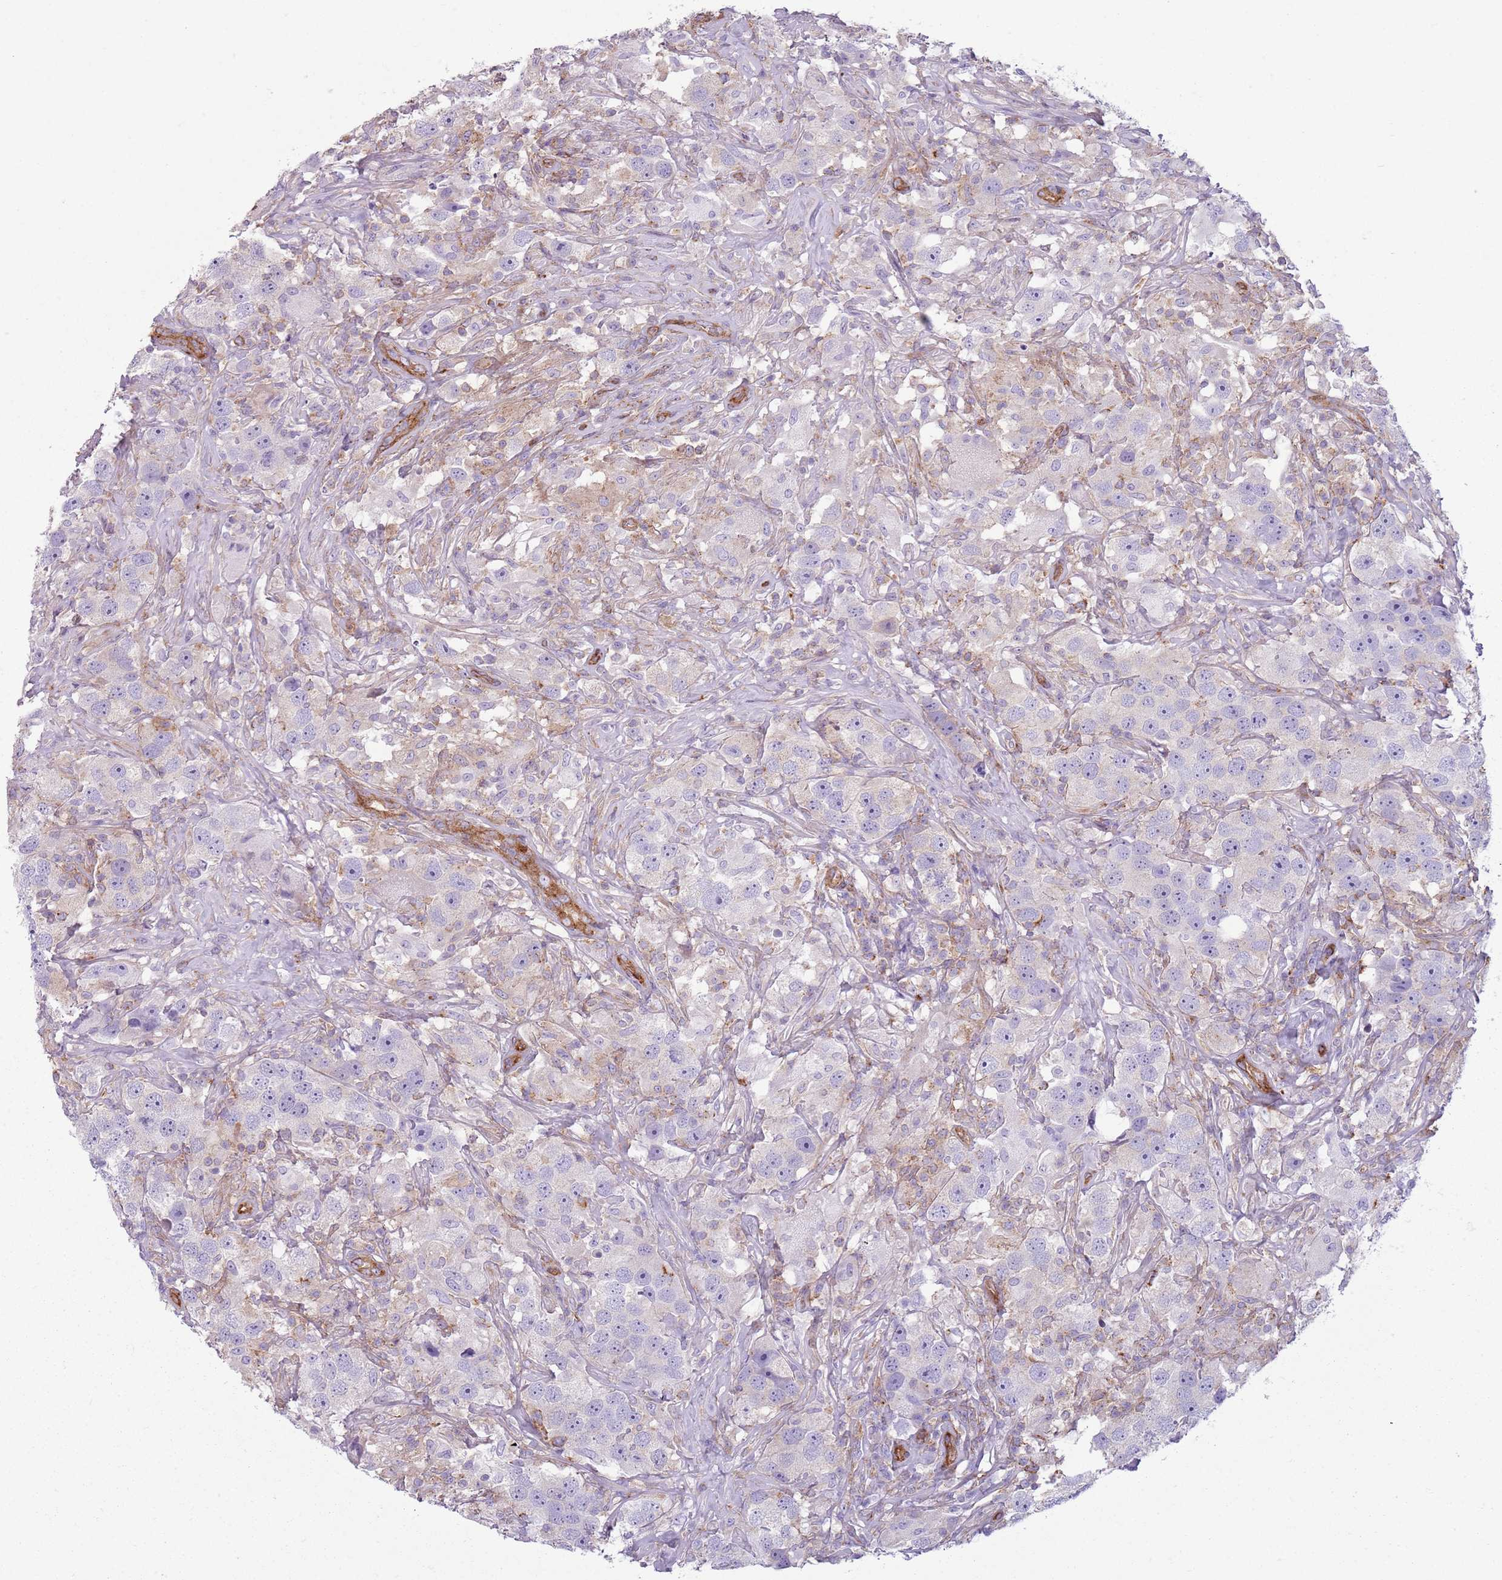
{"staining": {"intensity": "weak", "quantity": "<25%", "location": "cytoplasmic/membranous"}, "tissue": "testis cancer", "cell_type": "Tumor cells", "image_type": "cancer", "snomed": [{"axis": "morphology", "description": "Seminoma, NOS"}, {"axis": "topography", "description": "Testis"}], "caption": "Tumor cells show no significant positivity in seminoma (testis).", "gene": "SNX1", "patient": {"sex": "male", "age": 49}}